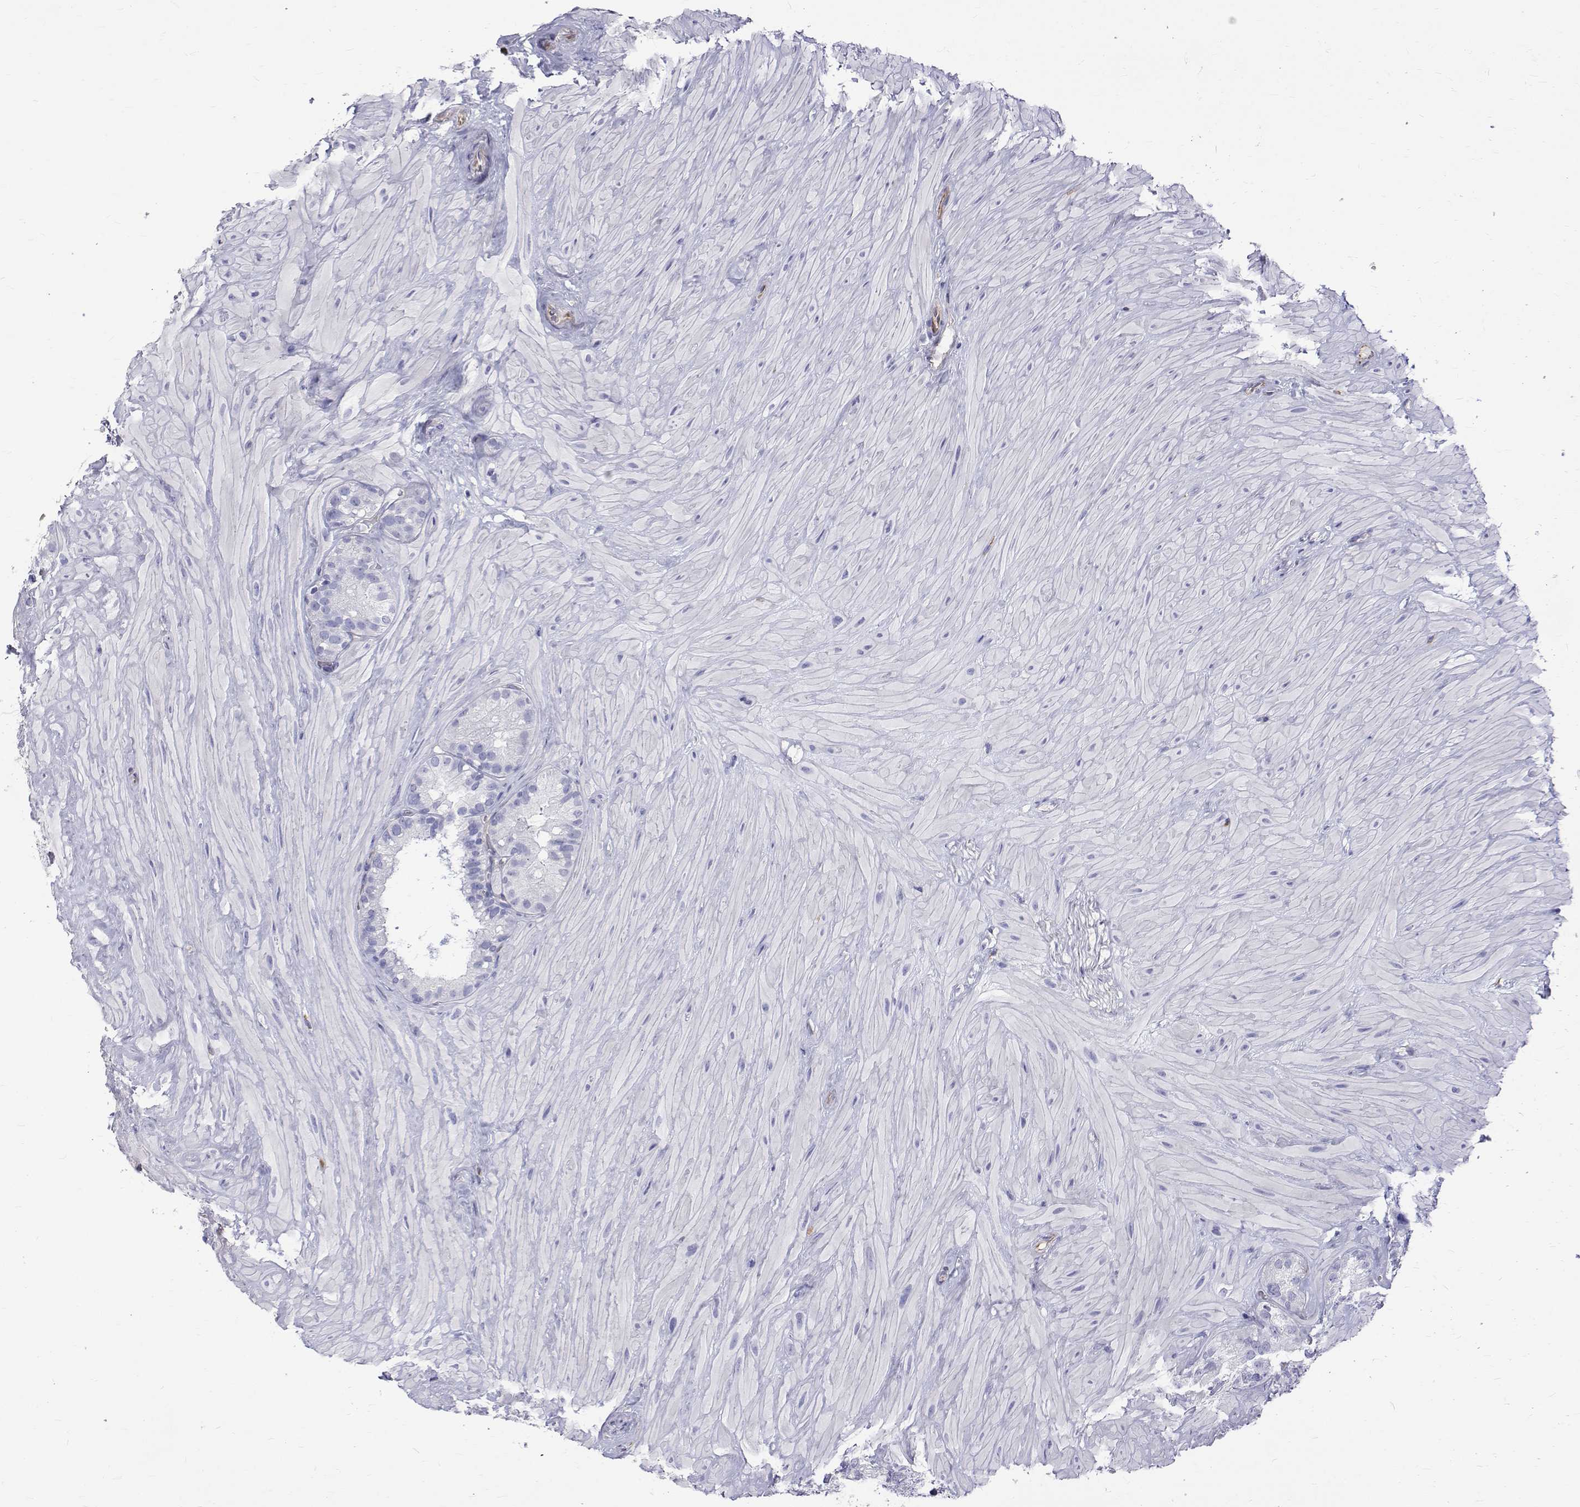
{"staining": {"intensity": "negative", "quantity": "none", "location": "none"}, "tissue": "seminal vesicle", "cell_type": "Glandular cells", "image_type": "normal", "snomed": [{"axis": "morphology", "description": "Normal tissue, NOS"}, {"axis": "topography", "description": "Seminal veicle"}], "caption": "Immunohistochemical staining of benign seminal vesicle reveals no significant positivity in glandular cells.", "gene": "OPRPN", "patient": {"sex": "male", "age": 60}}